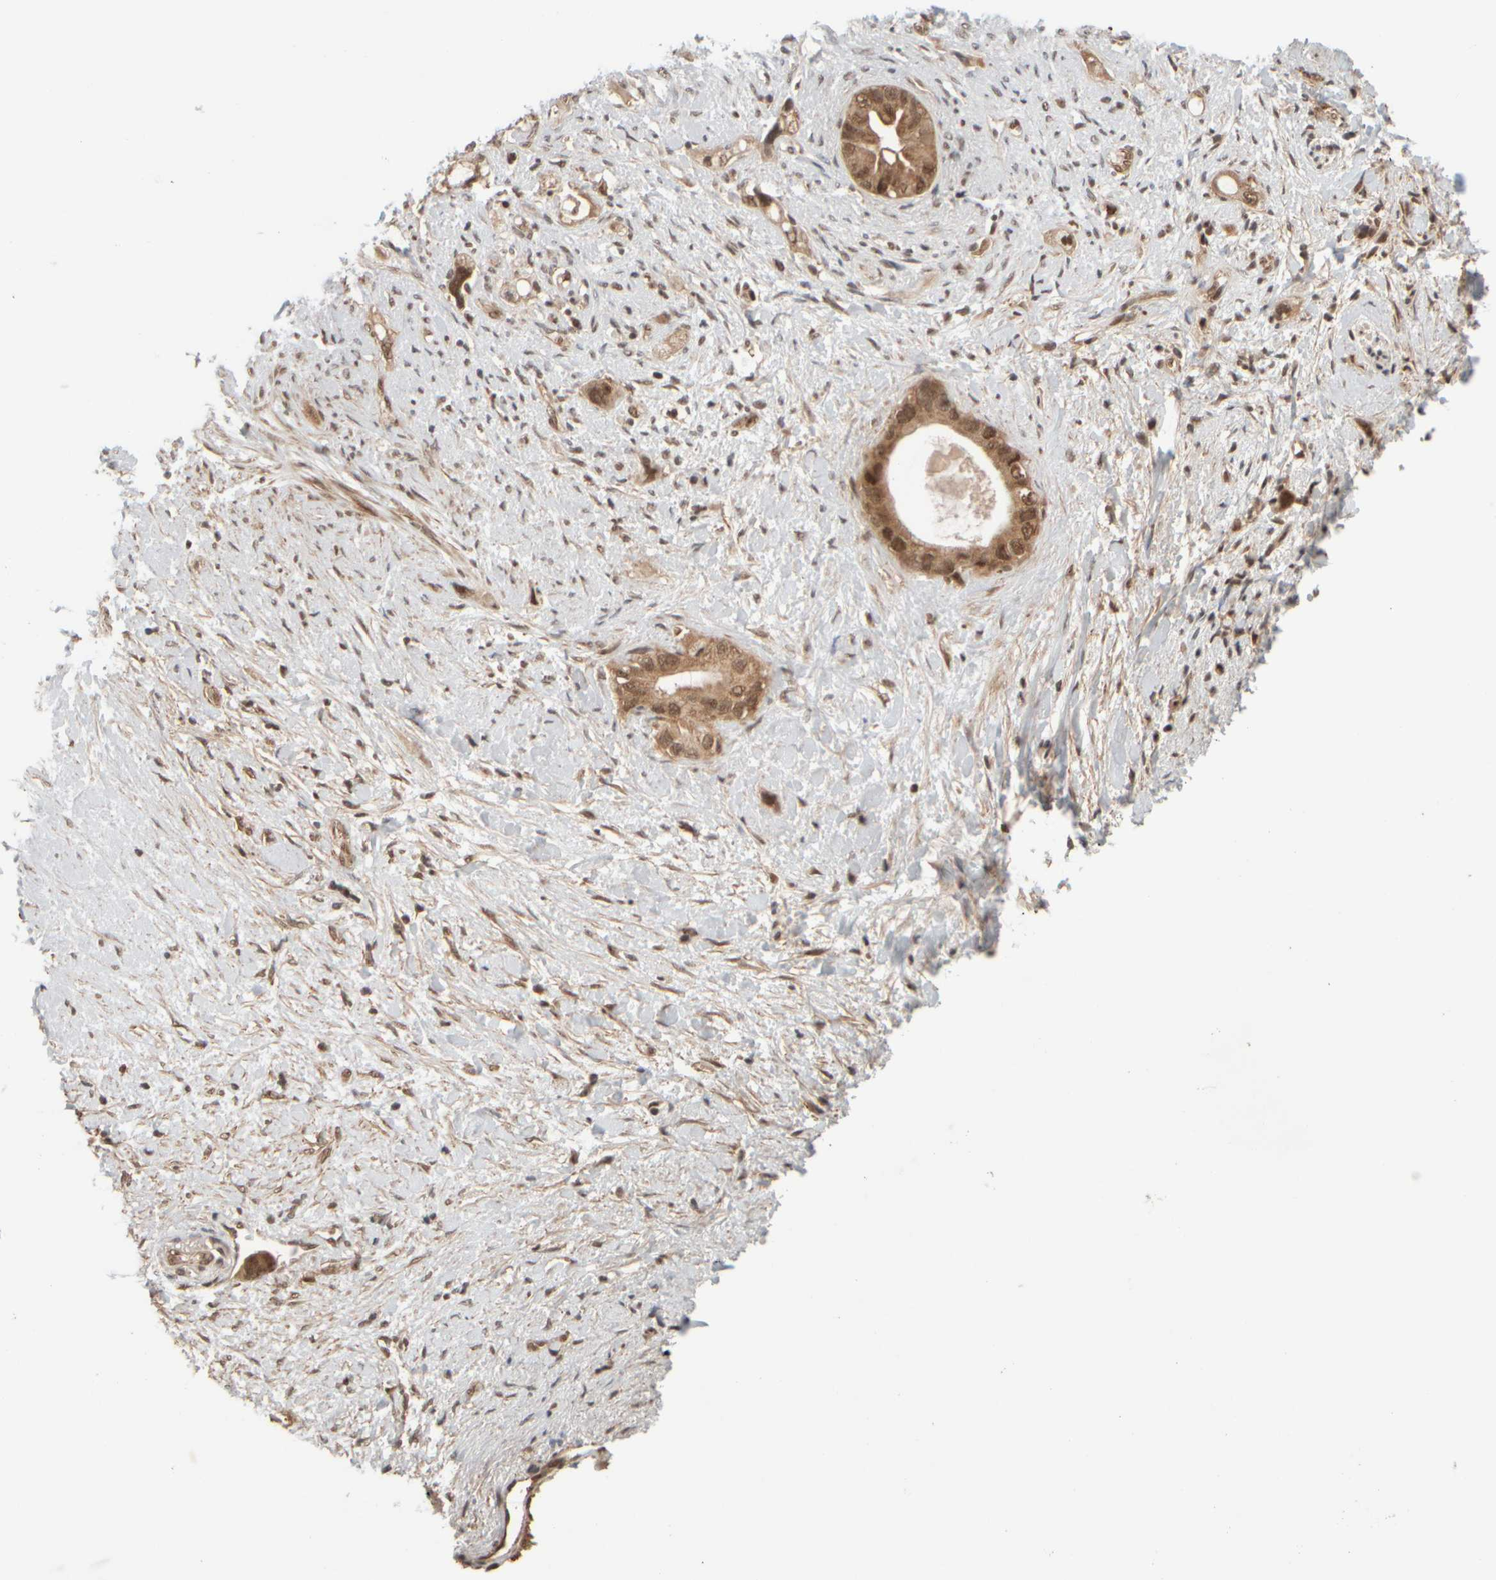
{"staining": {"intensity": "moderate", "quantity": ">75%", "location": "cytoplasmic/membranous,nuclear"}, "tissue": "pancreatic cancer", "cell_type": "Tumor cells", "image_type": "cancer", "snomed": [{"axis": "morphology", "description": "Adenocarcinoma, NOS"}, {"axis": "topography", "description": "Pancreas"}], "caption": "A high-resolution histopathology image shows IHC staining of pancreatic cancer, which demonstrates moderate cytoplasmic/membranous and nuclear positivity in about >75% of tumor cells.", "gene": "SYNRG", "patient": {"sex": "female", "age": 56}}